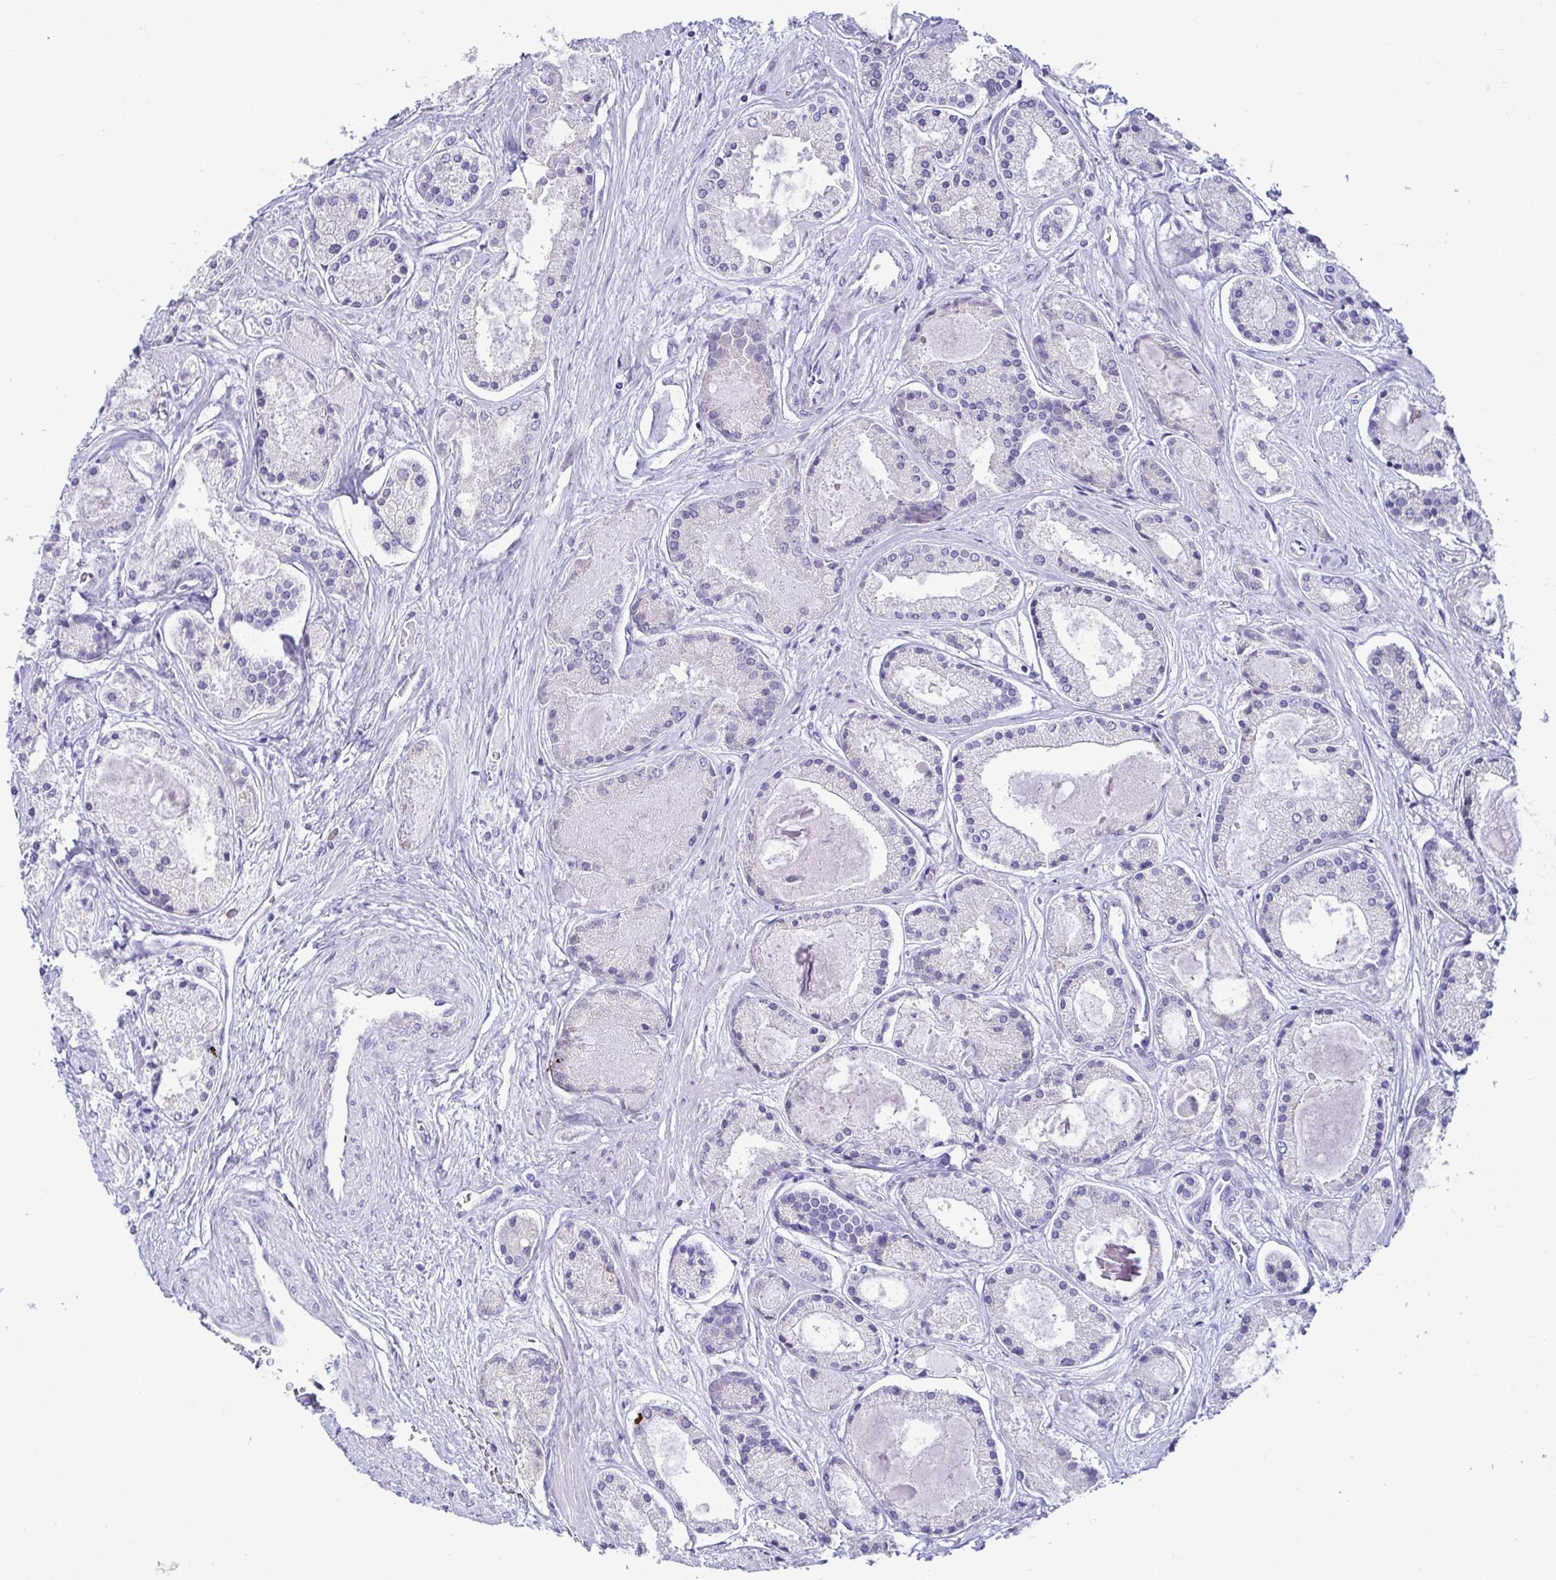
{"staining": {"intensity": "negative", "quantity": "none", "location": "none"}, "tissue": "prostate cancer", "cell_type": "Tumor cells", "image_type": "cancer", "snomed": [{"axis": "morphology", "description": "Adenocarcinoma, High grade"}, {"axis": "topography", "description": "Prostate"}], "caption": "Immunohistochemistry (IHC) of prostate high-grade adenocarcinoma reveals no positivity in tumor cells.", "gene": "TFPI2", "patient": {"sex": "male", "age": 67}}